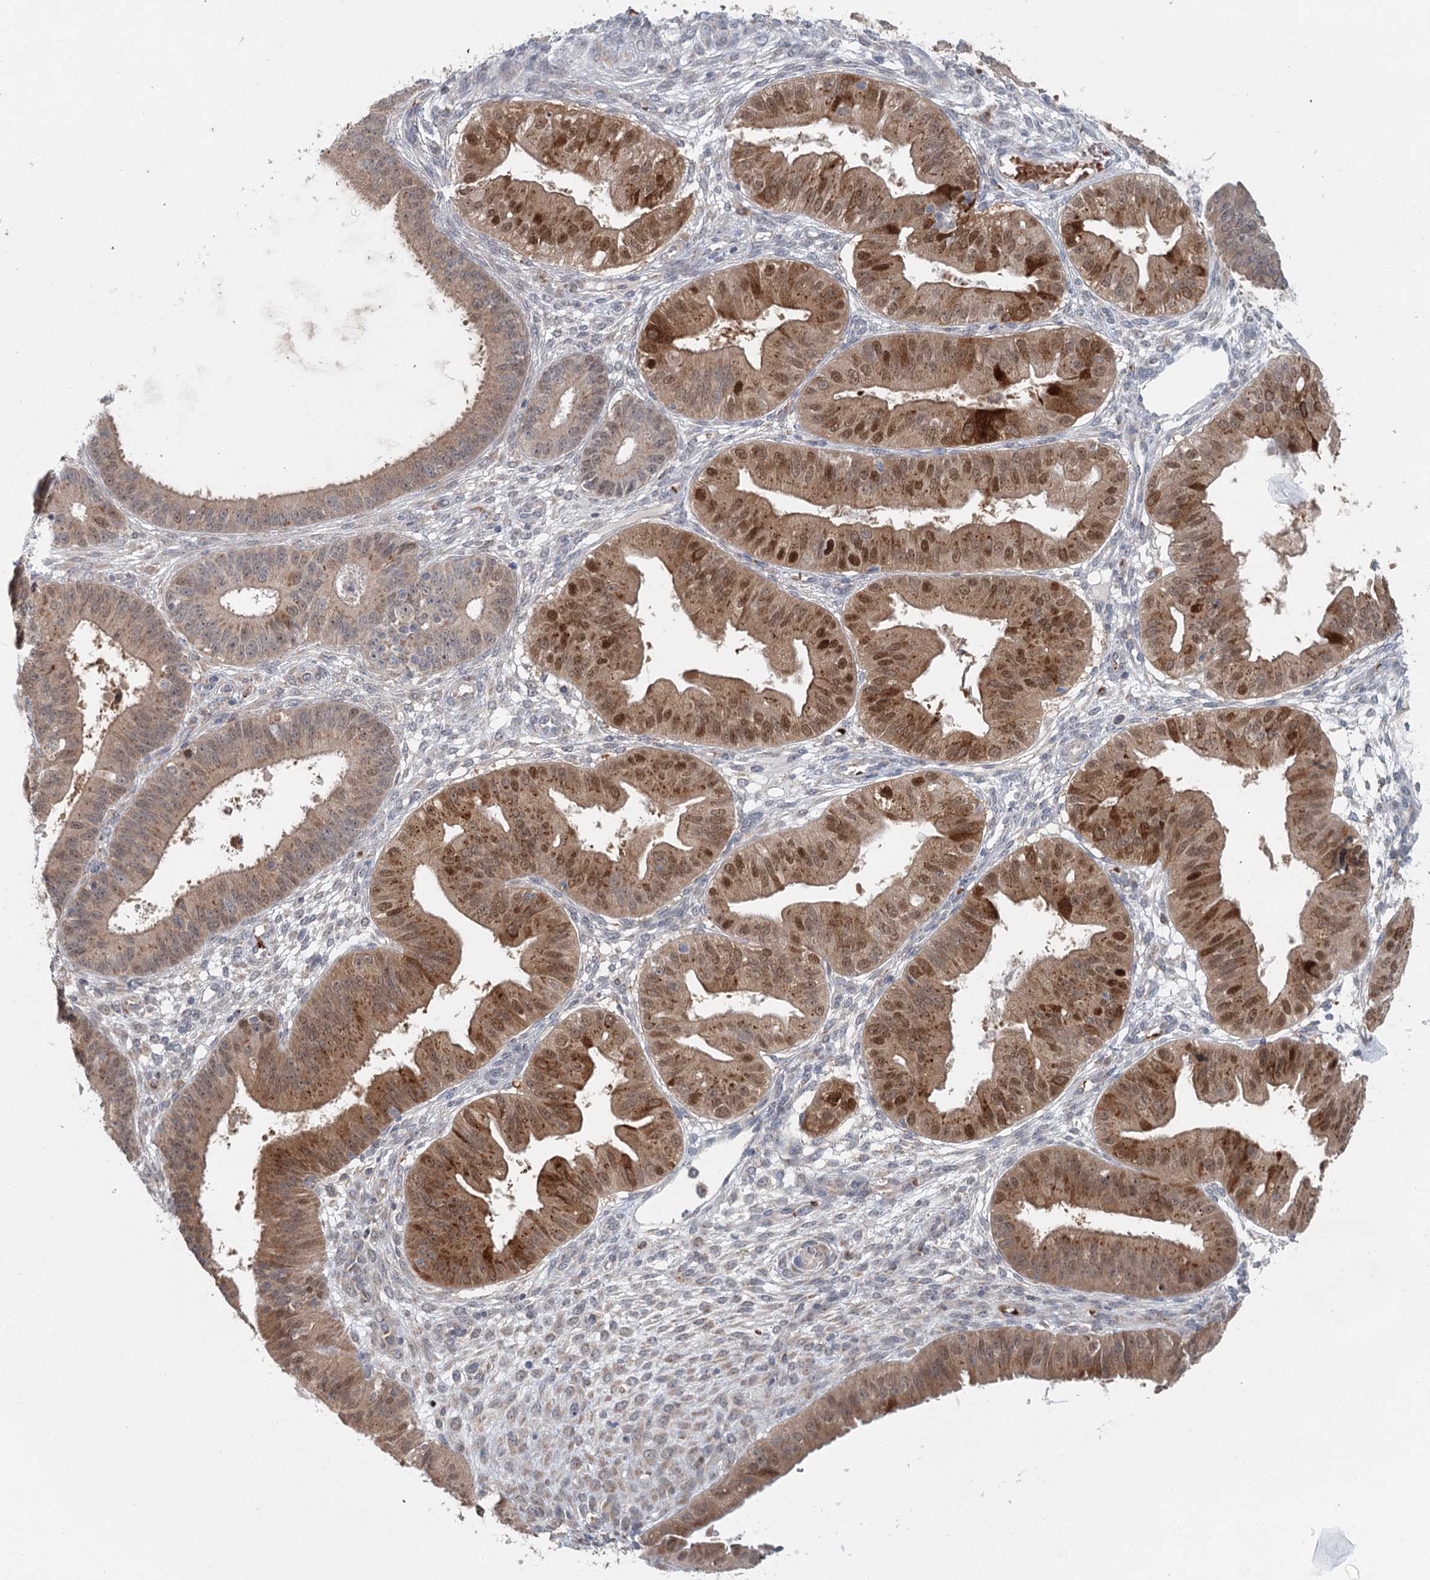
{"staining": {"intensity": "strong", "quantity": ">75%", "location": "cytoplasmic/membranous,nuclear"}, "tissue": "ovarian cancer", "cell_type": "Tumor cells", "image_type": "cancer", "snomed": [{"axis": "morphology", "description": "Carcinoma, endometroid"}, {"axis": "topography", "description": "Appendix"}, {"axis": "topography", "description": "Ovary"}], "caption": "Brown immunohistochemical staining in ovarian endometroid carcinoma reveals strong cytoplasmic/membranous and nuclear expression in about >75% of tumor cells.", "gene": "ADK", "patient": {"sex": "female", "age": 42}}